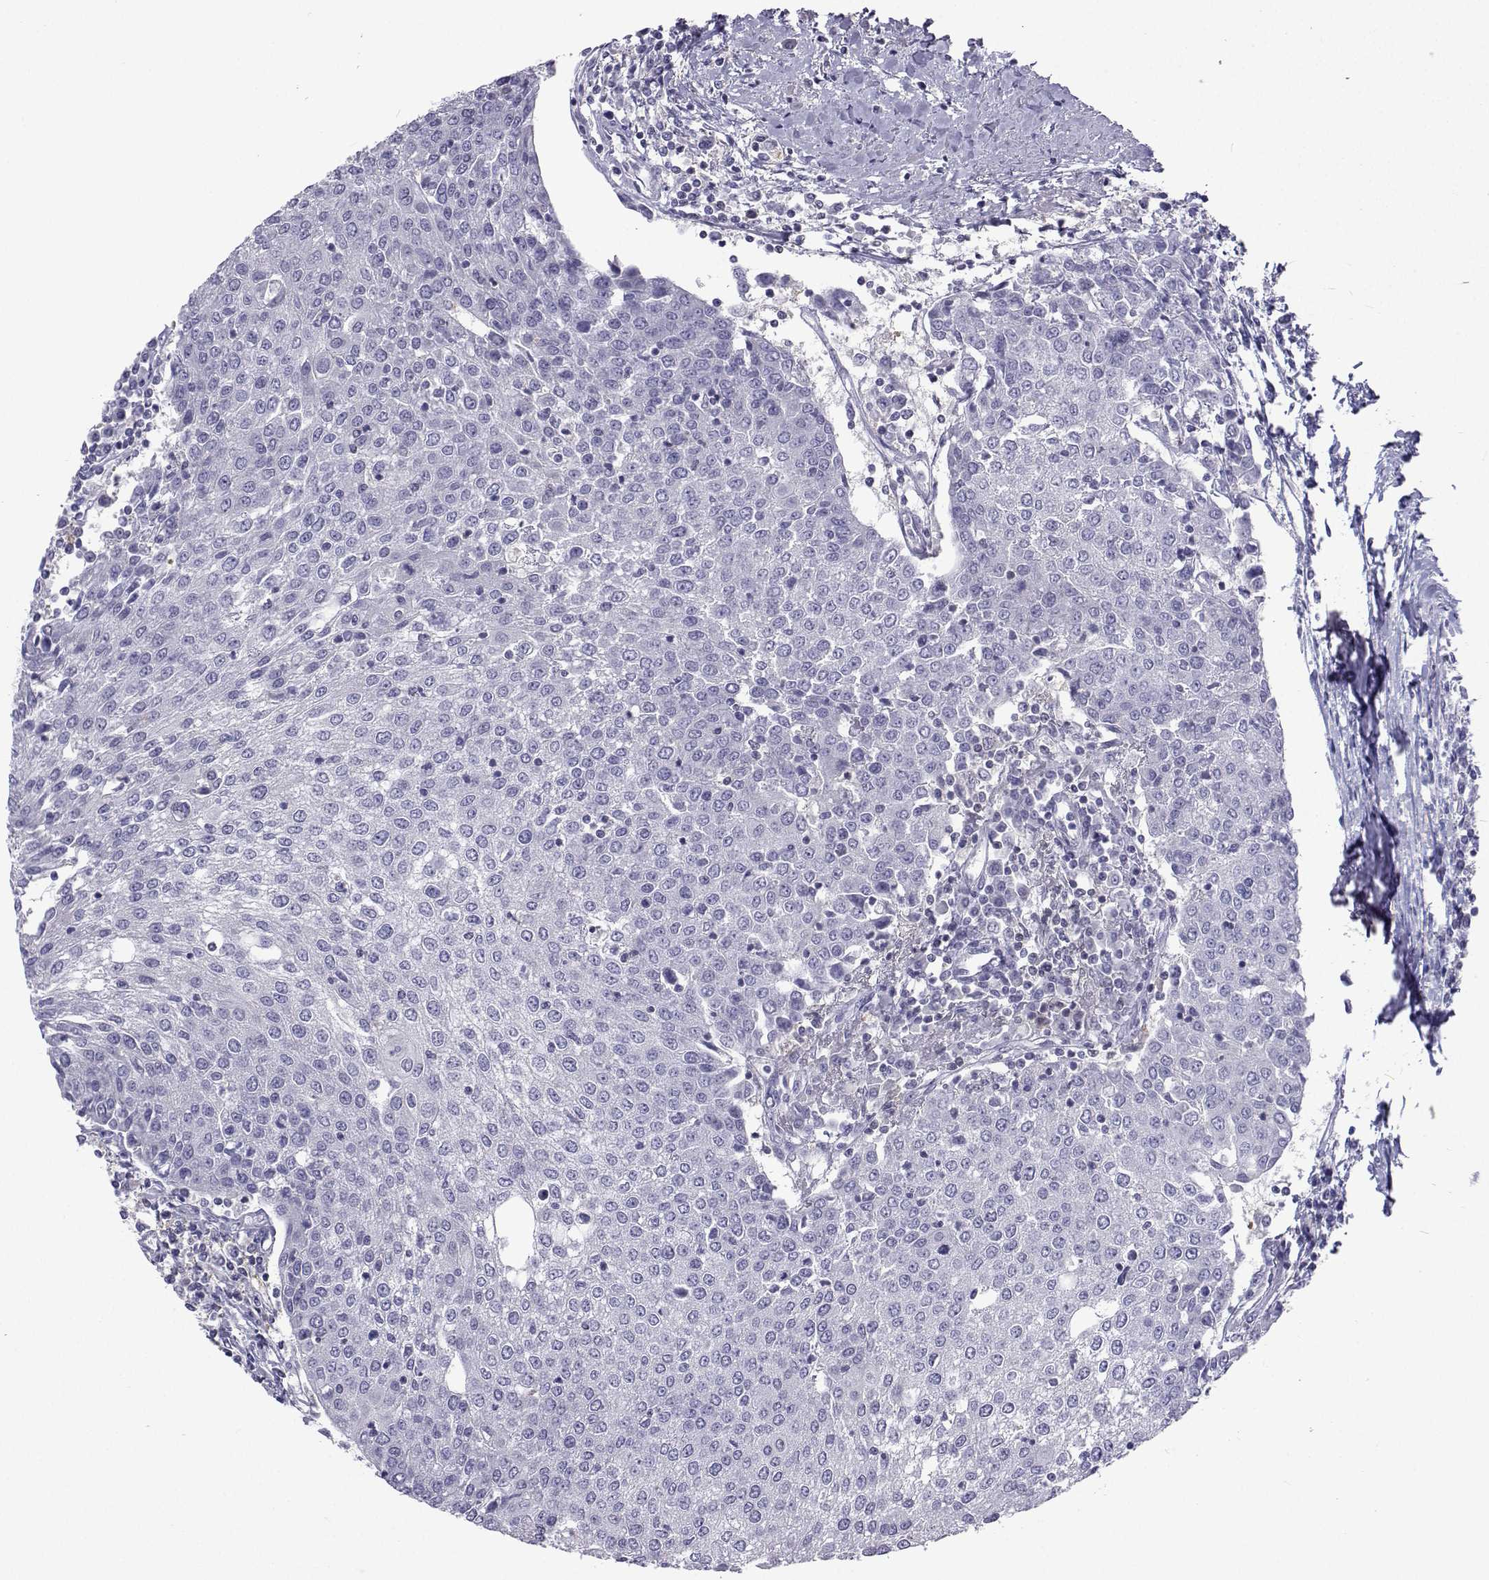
{"staining": {"intensity": "negative", "quantity": "none", "location": "none"}, "tissue": "urothelial cancer", "cell_type": "Tumor cells", "image_type": "cancer", "snomed": [{"axis": "morphology", "description": "Urothelial carcinoma, High grade"}, {"axis": "topography", "description": "Urinary bladder"}], "caption": "The immunohistochemistry image has no significant expression in tumor cells of urothelial cancer tissue.", "gene": "GALM", "patient": {"sex": "female", "age": 85}}